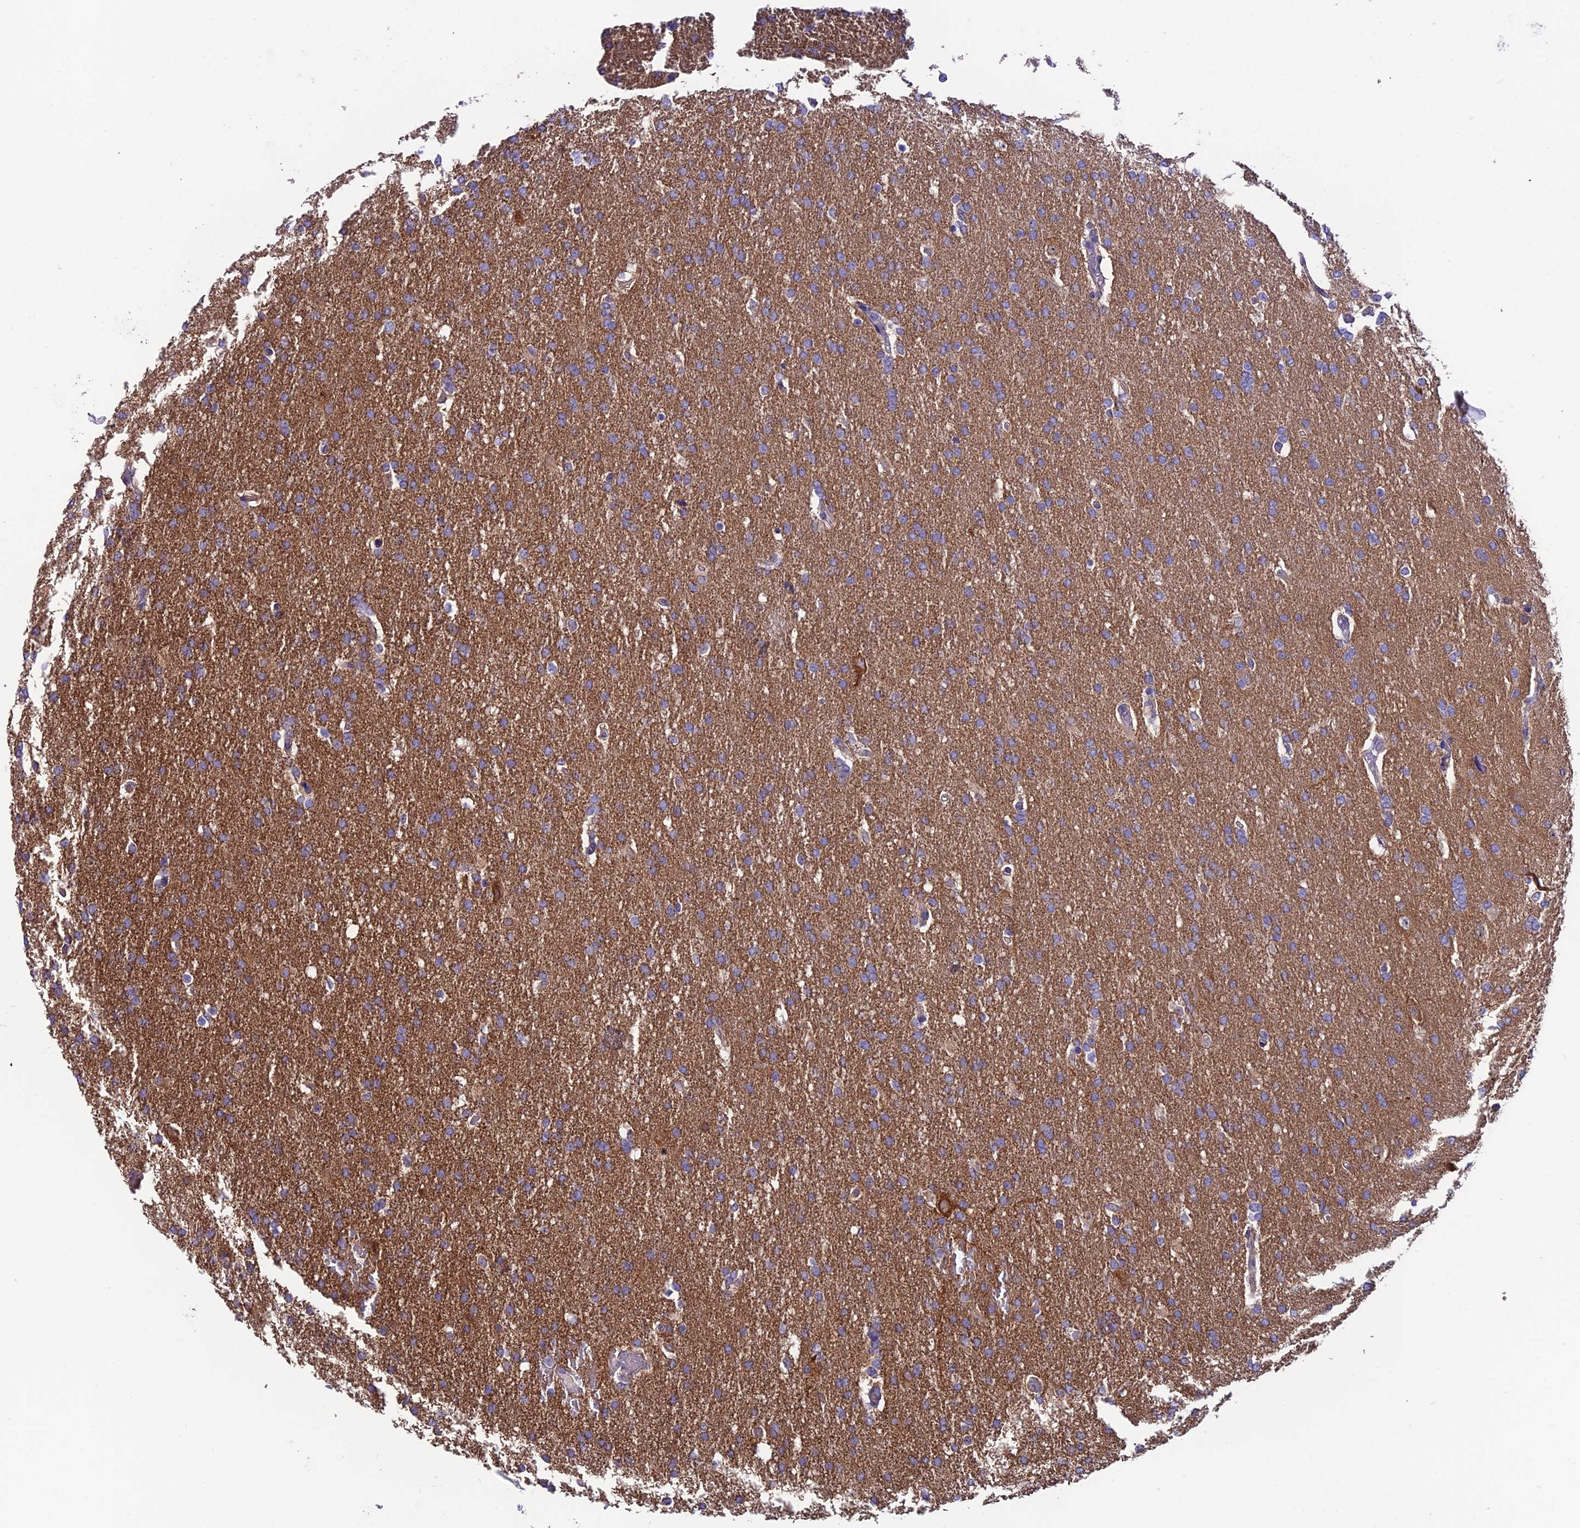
{"staining": {"intensity": "moderate", "quantity": "<25%", "location": "cytoplasmic/membranous"}, "tissue": "glioma", "cell_type": "Tumor cells", "image_type": "cancer", "snomed": [{"axis": "morphology", "description": "Glioma, malignant, High grade"}, {"axis": "topography", "description": "Brain"}], "caption": "The photomicrograph shows immunohistochemical staining of glioma. There is moderate cytoplasmic/membranous staining is identified in approximately <25% of tumor cells. Using DAB (3,3'-diaminobenzidine) (brown) and hematoxylin (blue) stains, captured at high magnification using brightfield microscopy.", "gene": "DUSP29", "patient": {"sex": "male", "age": 72}}